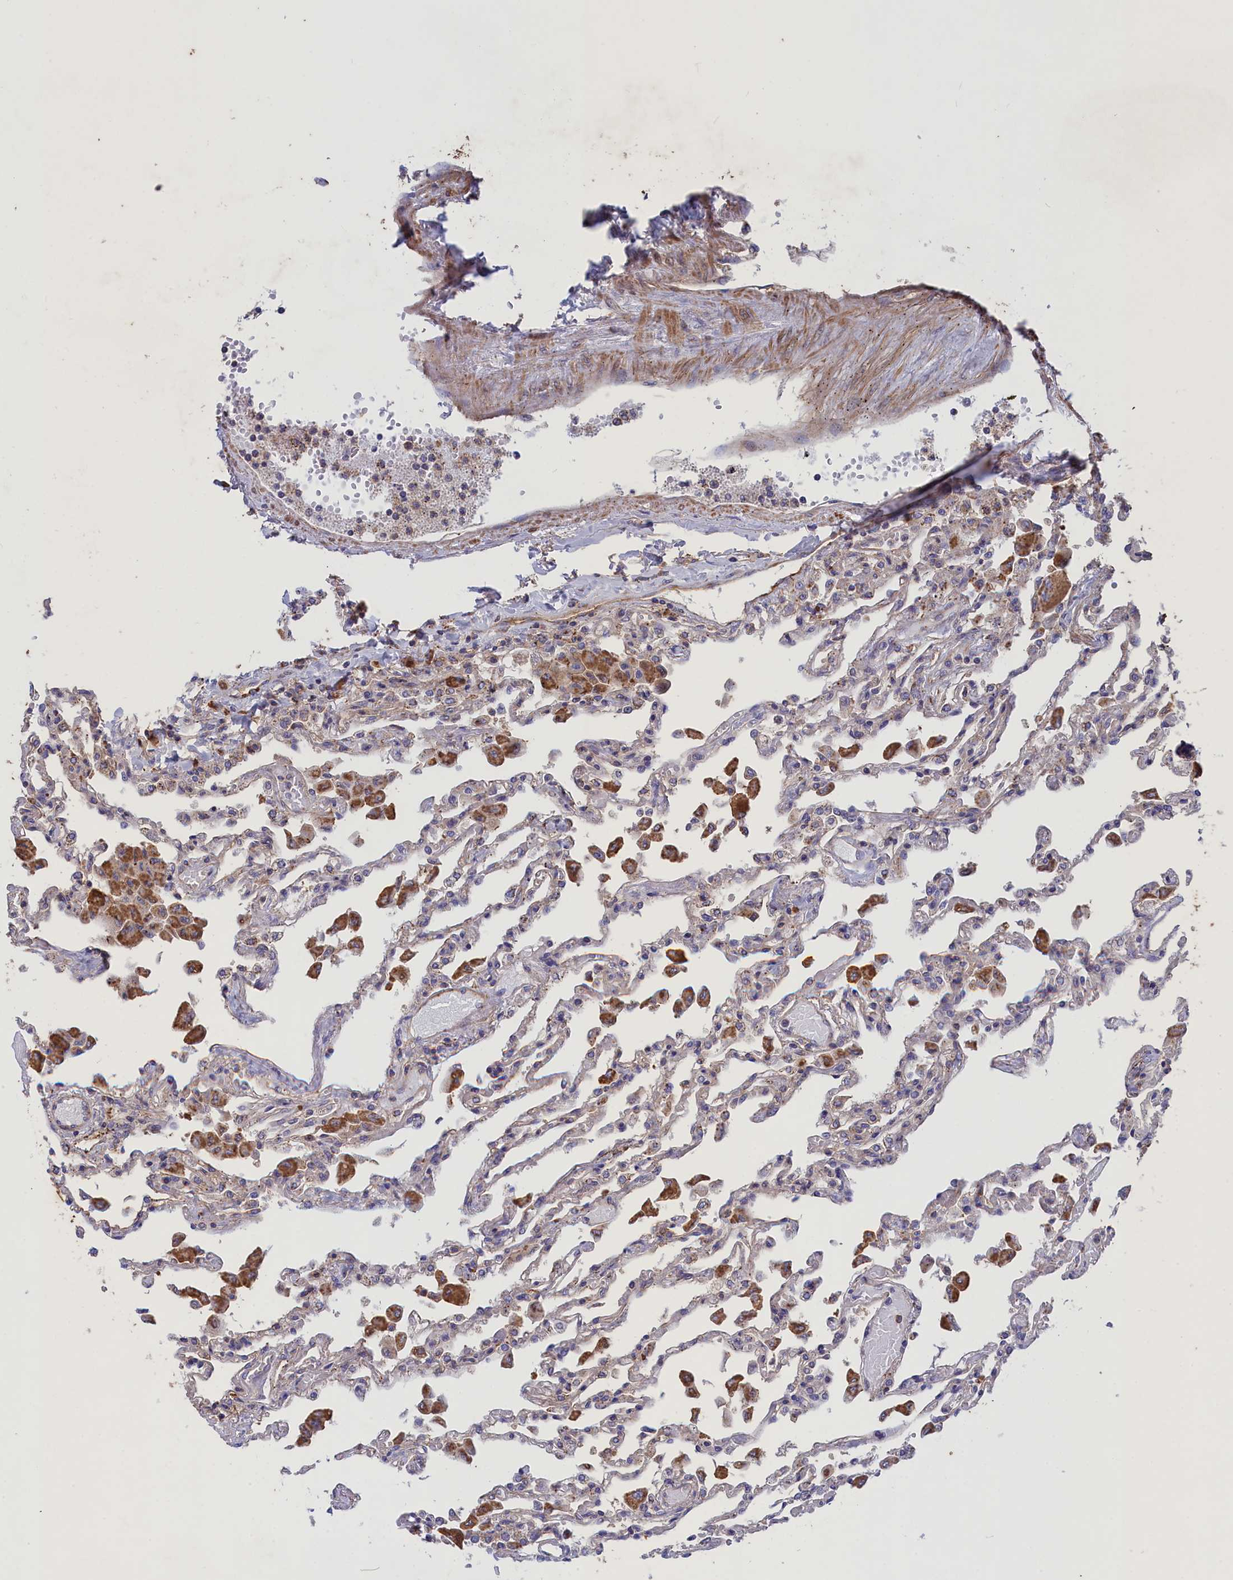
{"staining": {"intensity": "negative", "quantity": "none", "location": "none"}, "tissue": "lung", "cell_type": "Alveolar cells", "image_type": "normal", "snomed": [{"axis": "morphology", "description": "Normal tissue, NOS"}, {"axis": "topography", "description": "Bronchus"}, {"axis": "topography", "description": "Lung"}], "caption": "Immunohistochemistry (IHC) image of benign lung: lung stained with DAB (3,3'-diaminobenzidine) shows no significant protein staining in alveolar cells.", "gene": "SCAMP4", "patient": {"sex": "female", "age": 49}}